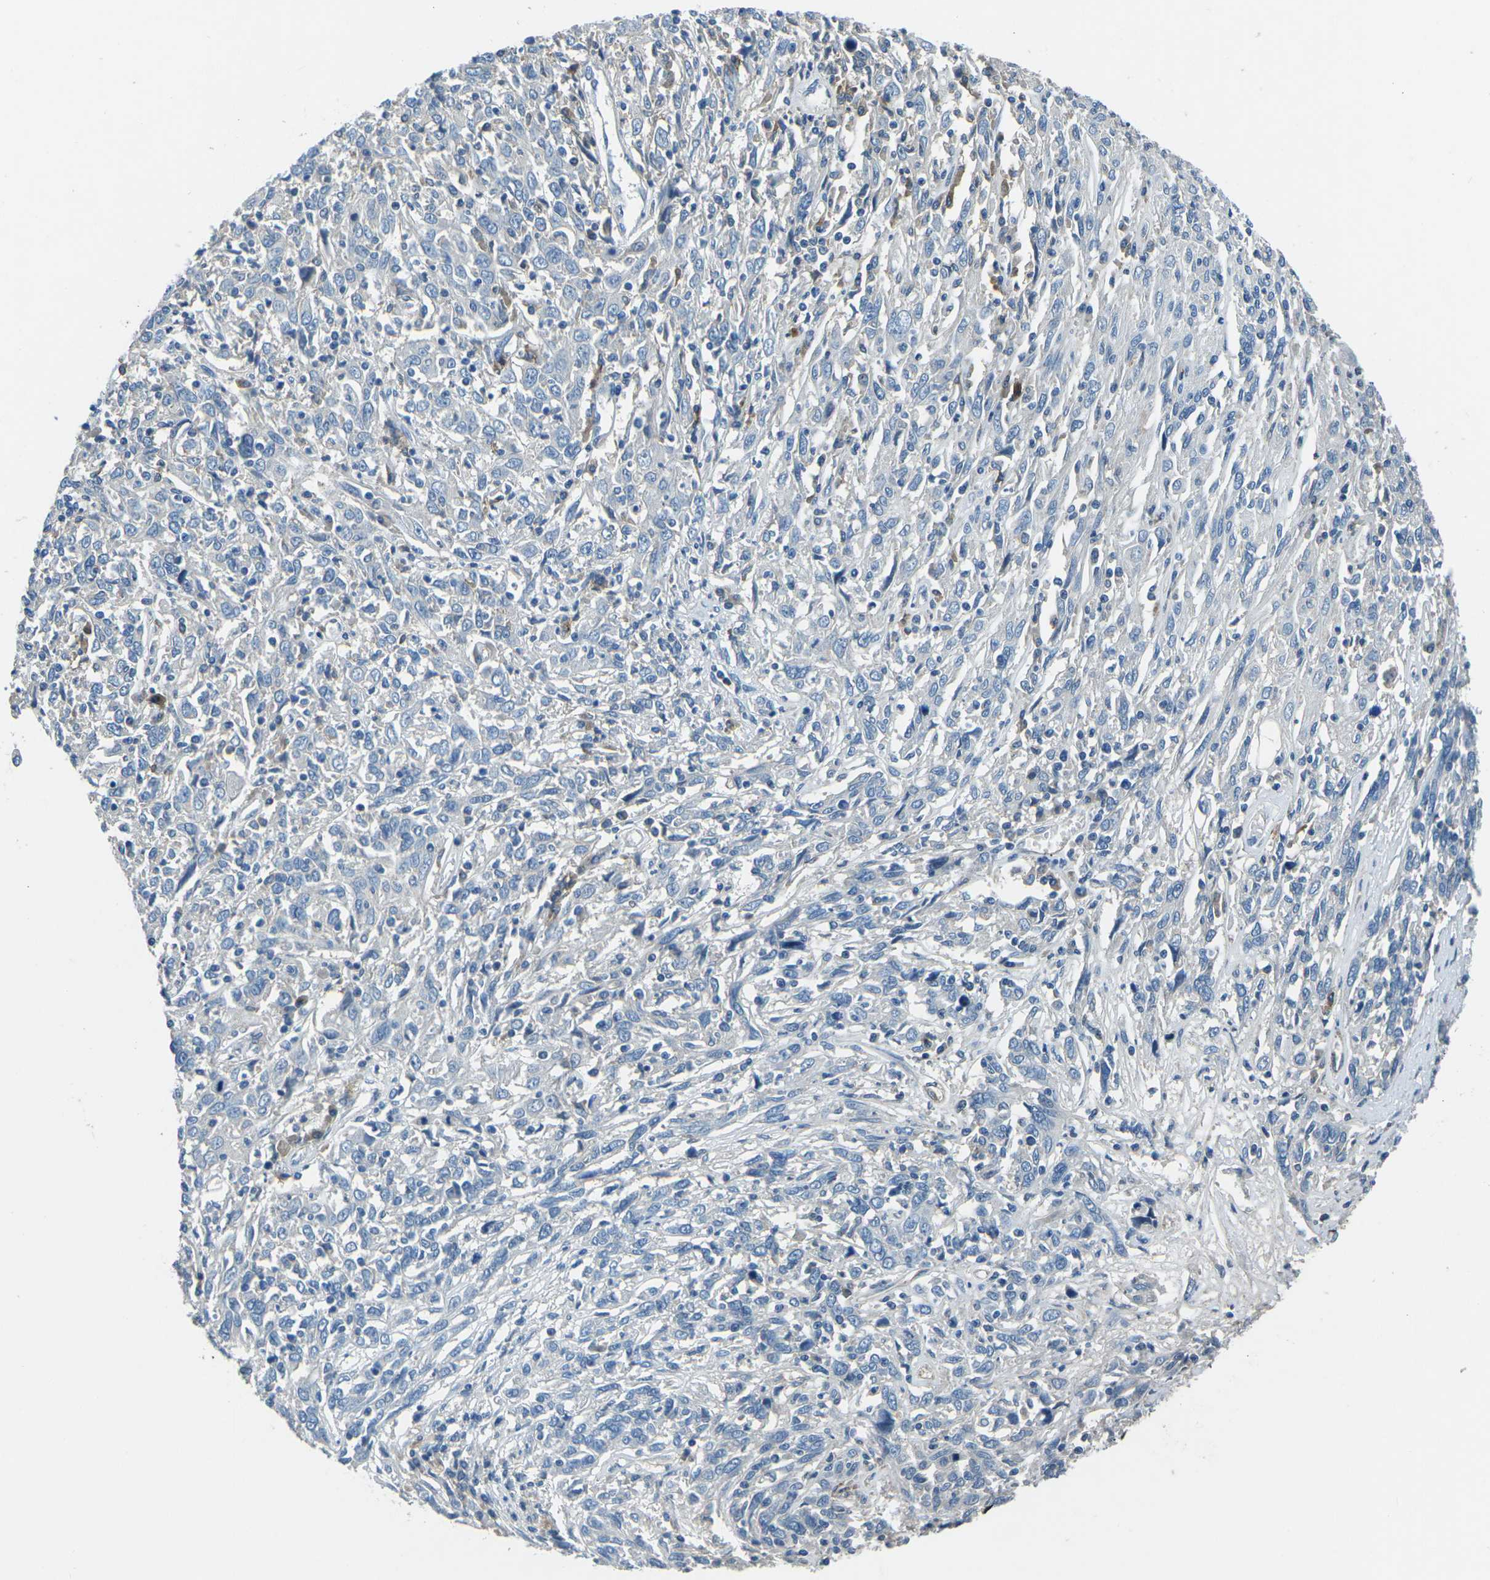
{"staining": {"intensity": "negative", "quantity": "none", "location": "none"}, "tissue": "cervical cancer", "cell_type": "Tumor cells", "image_type": "cancer", "snomed": [{"axis": "morphology", "description": "Squamous cell carcinoma, NOS"}, {"axis": "topography", "description": "Cervix"}], "caption": "Tumor cells show no significant staining in squamous cell carcinoma (cervical).", "gene": "CD1D", "patient": {"sex": "female", "age": 46}}